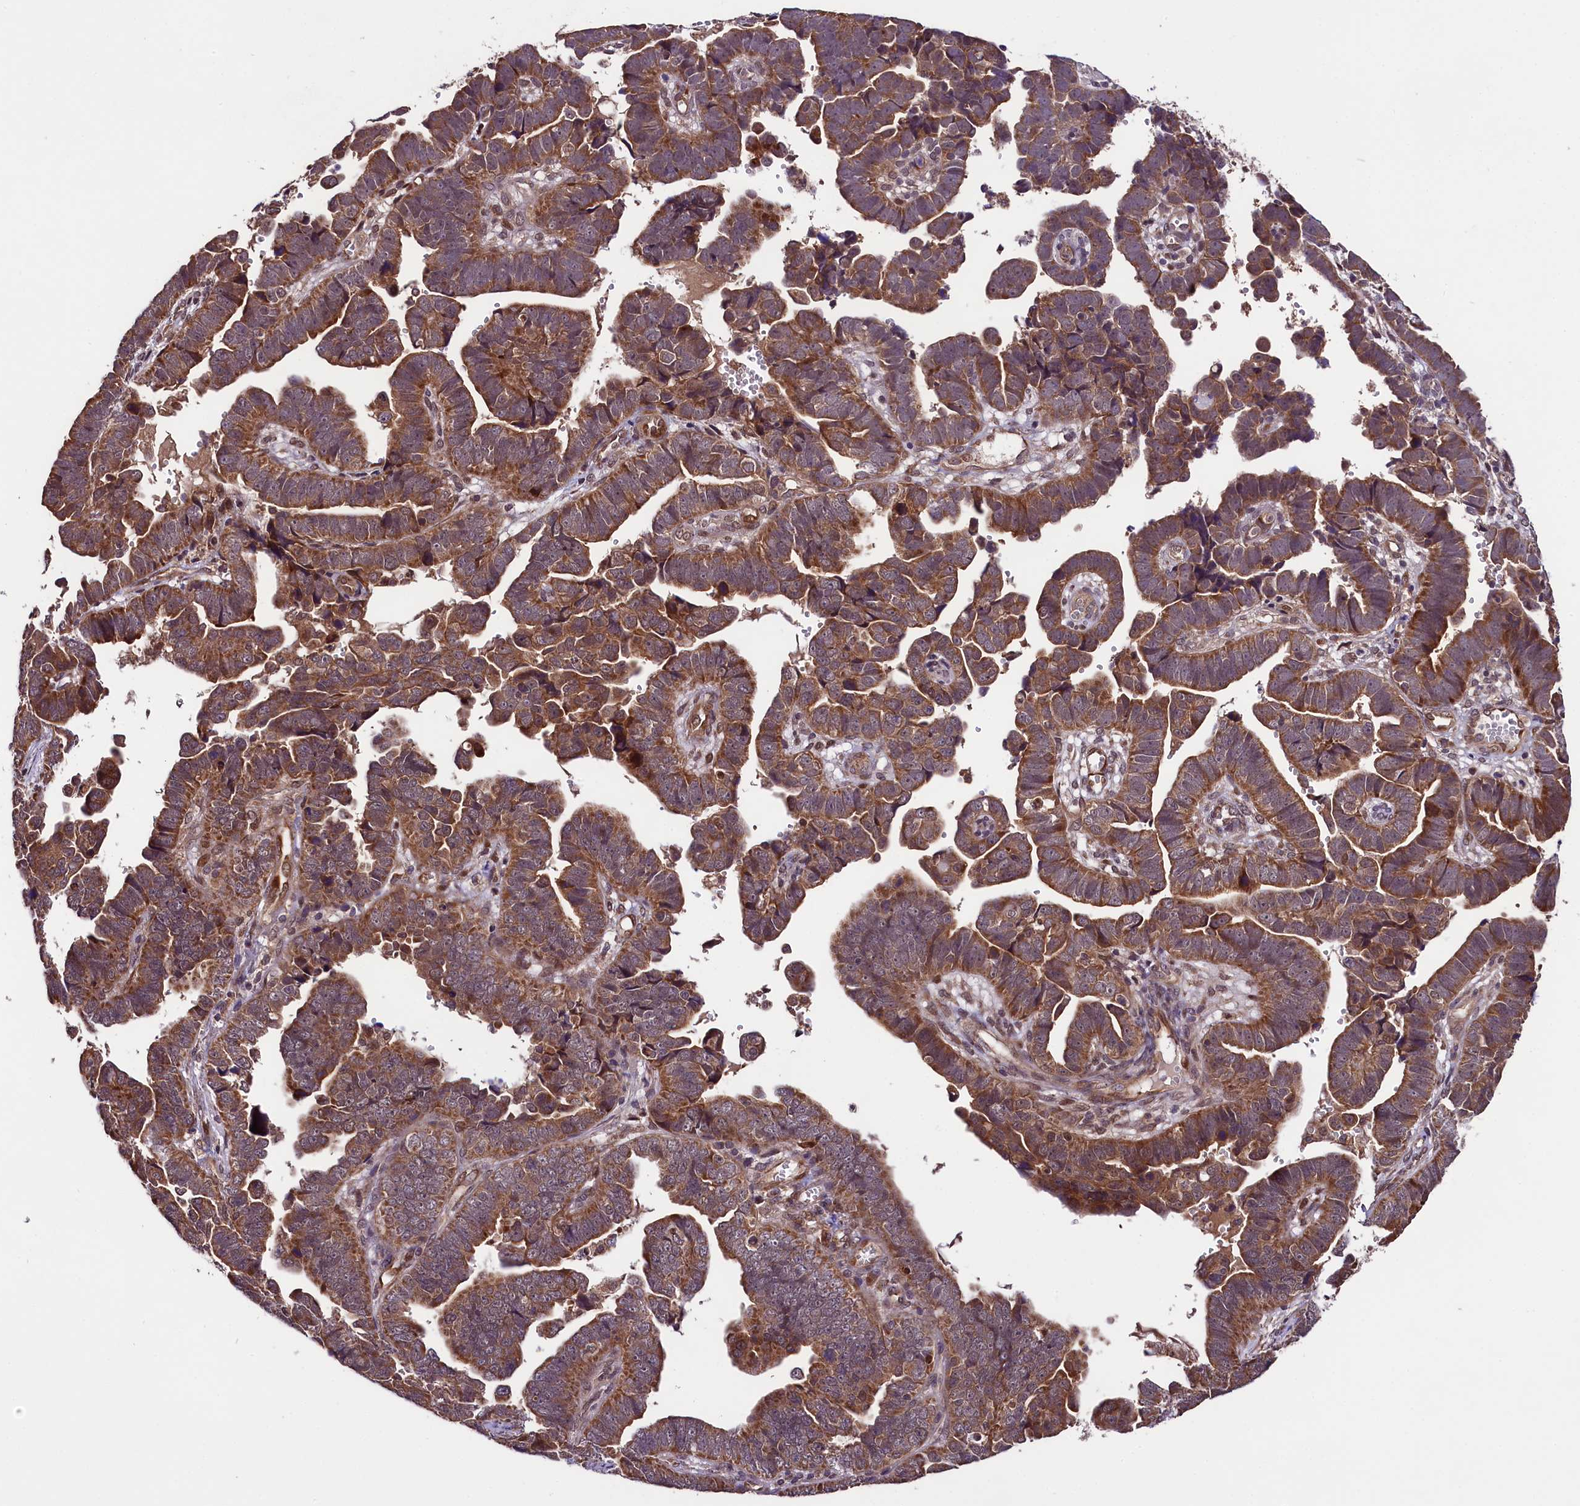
{"staining": {"intensity": "moderate", "quantity": ">75%", "location": "cytoplasmic/membranous"}, "tissue": "endometrial cancer", "cell_type": "Tumor cells", "image_type": "cancer", "snomed": [{"axis": "morphology", "description": "Adenocarcinoma, NOS"}, {"axis": "topography", "description": "Endometrium"}], "caption": "An immunohistochemistry image of neoplastic tissue is shown. Protein staining in brown highlights moderate cytoplasmic/membranous positivity in endometrial cancer within tumor cells.", "gene": "DOHH", "patient": {"sex": "female", "age": 75}}